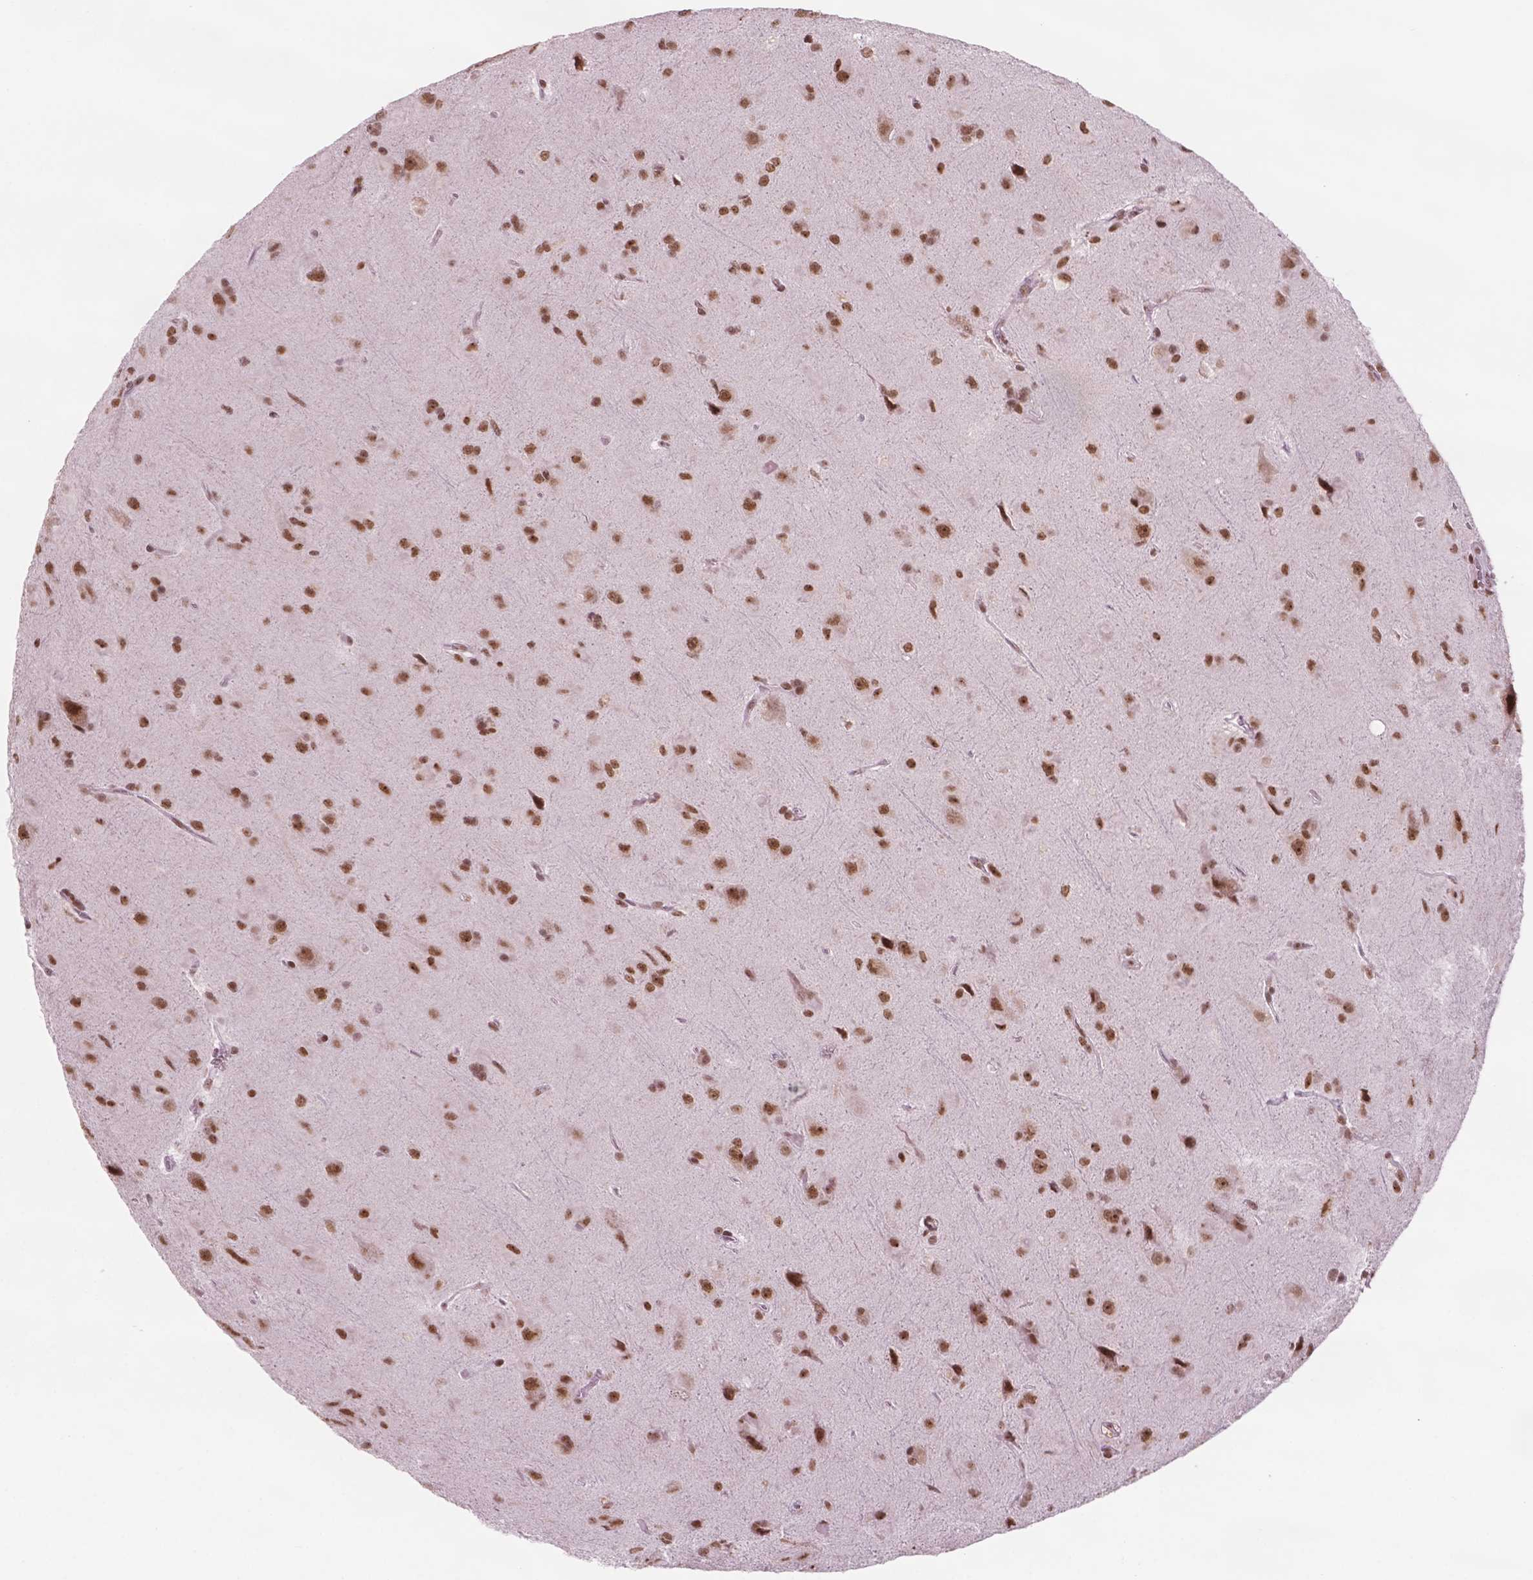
{"staining": {"intensity": "moderate", "quantity": ">75%", "location": "nuclear"}, "tissue": "glioma", "cell_type": "Tumor cells", "image_type": "cancer", "snomed": [{"axis": "morphology", "description": "Glioma, malignant, Low grade"}, {"axis": "topography", "description": "Brain"}], "caption": "A high-resolution histopathology image shows immunohistochemistry (IHC) staining of glioma, which demonstrates moderate nuclear expression in approximately >75% of tumor cells.", "gene": "POLR2E", "patient": {"sex": "male", "age": 58}}